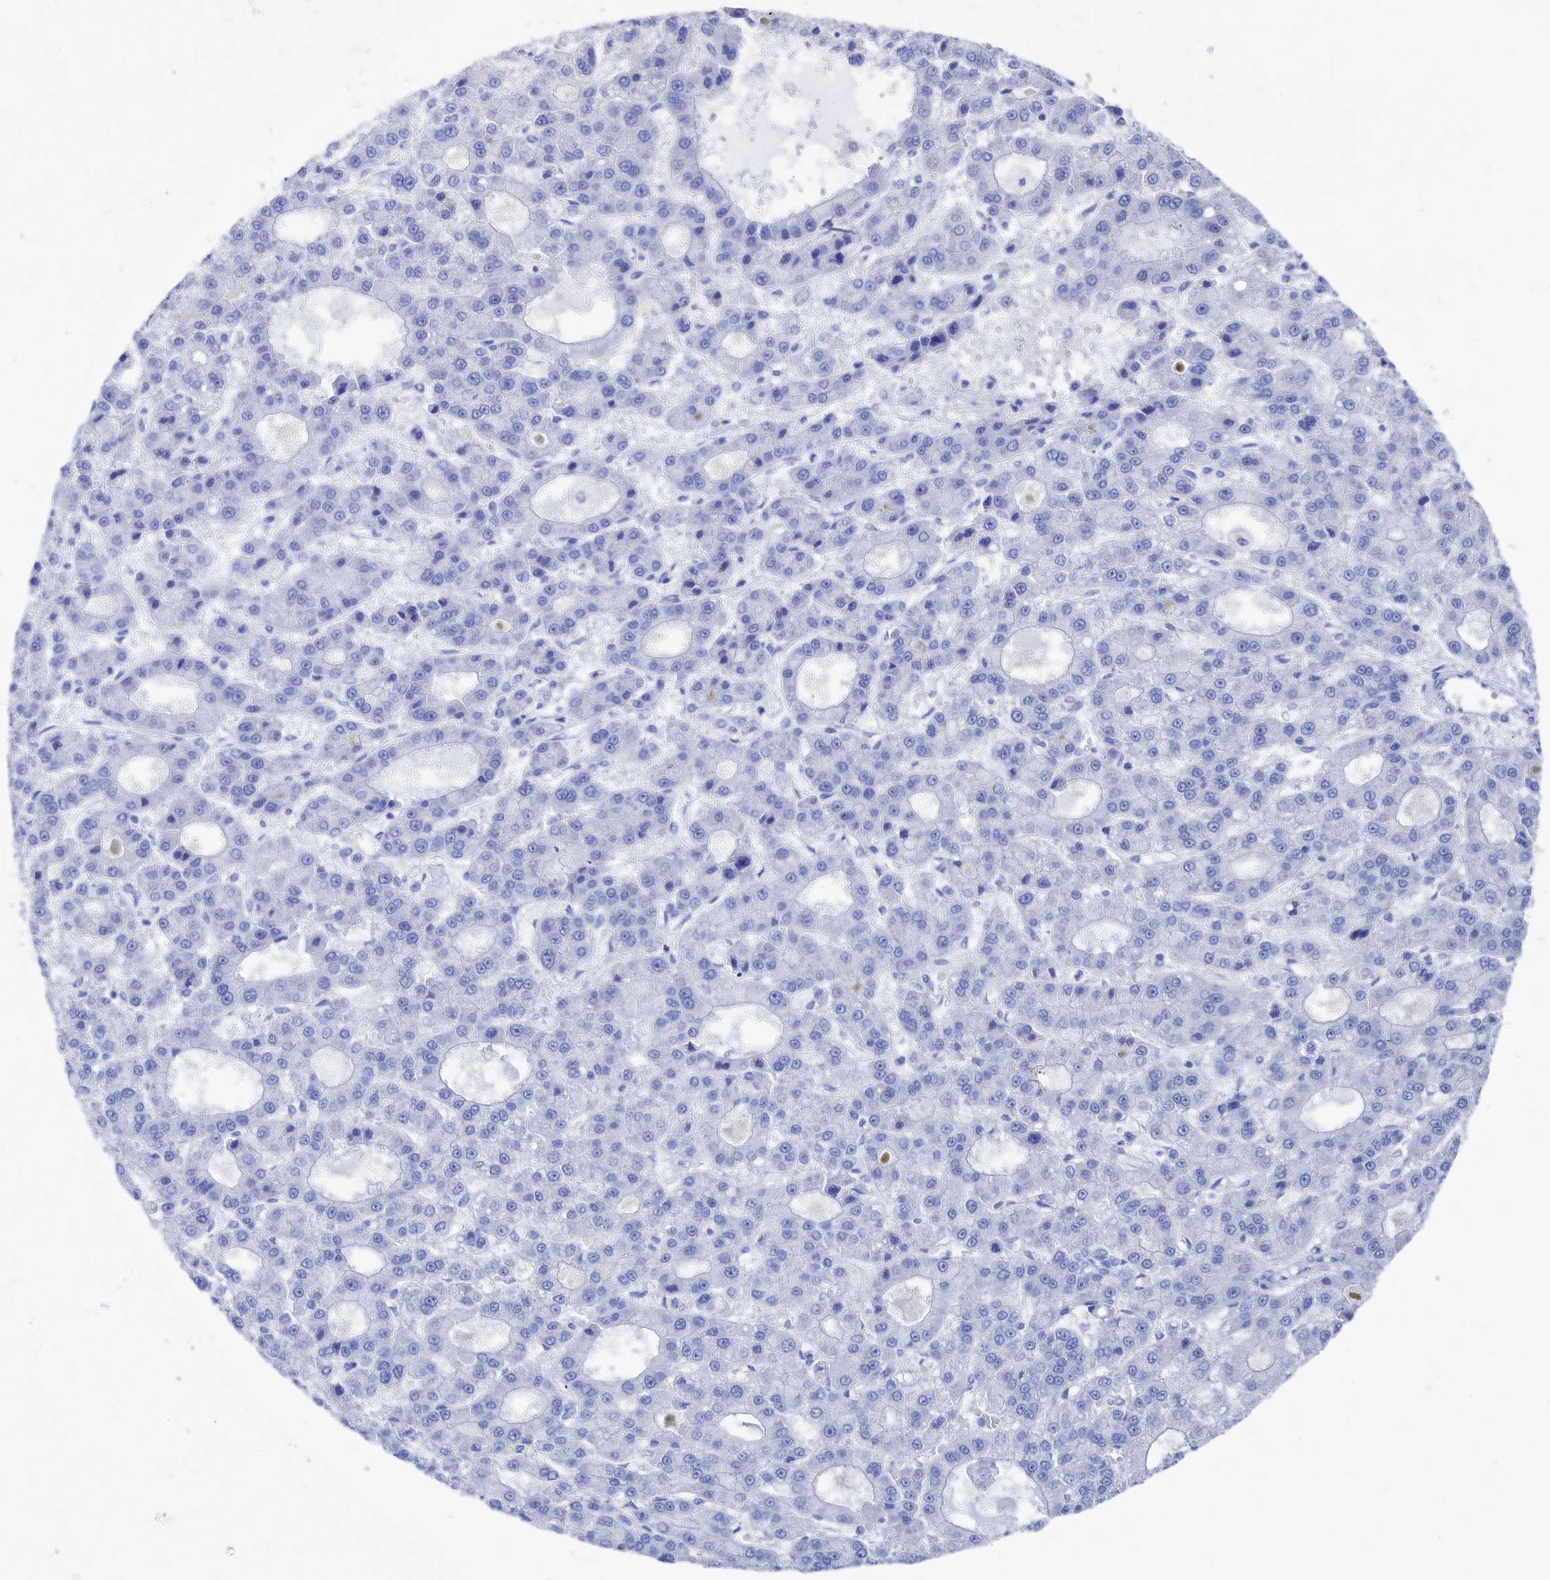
{"staining": {"intensity": "negative", "quantity": "none", "location": "none"}, "tissue": "liver cancer", "cell_type": "Tumor cells", "image_type": "cancer", "snomed": [{"axis": "morphology", "description": "Carcinoma, Hepatocellular, NOS"}, {"axis": "topography", "description": "Liver"}], "caption": "Tumor cells show no significant protein expression in liver cancer (hepatocellular carcinoma).", "gene": "TMOD2", "patient": {"sex": "male", "age": 70}}